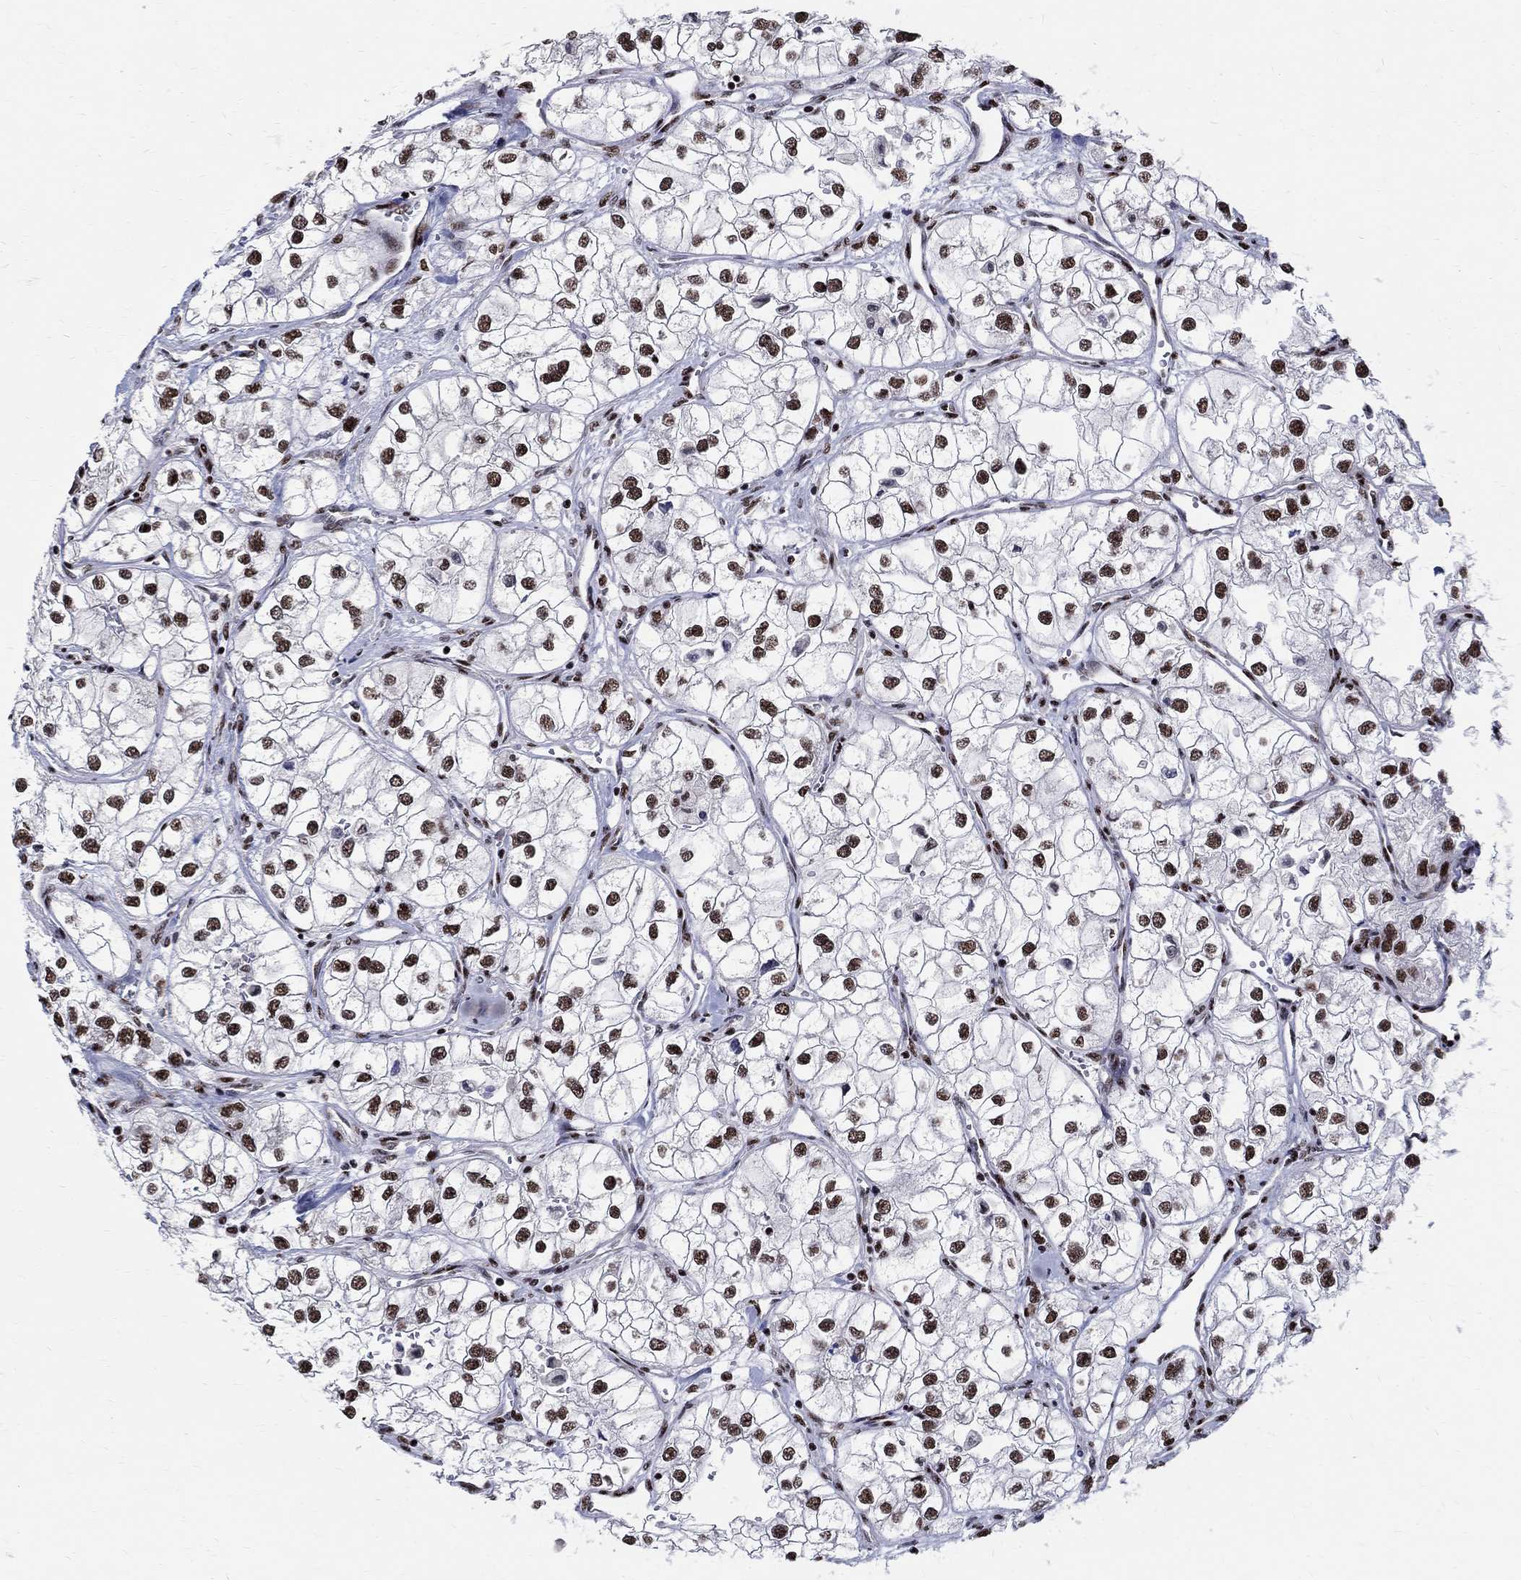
{"staining": {"intensity": "strong", "quantity": ">75%", "location": "nuclear"}, "tissue": "renal cancer", "cell_type": "Tumor cells", "image_type": "cancer", "snomed": [{"axis": "morphology", "description": "Adenocarcinoma, NOS"}, {"axis": "topography", "description": "Kidney"}], "caption": "Tumor cells display high levels of strong nuclear positivity in about >75% of cells in renal cancer. (DAB IHC, brown staining for protein, blue staining for nuclei).", "gene": "FBXO16", "patient": {"sex": "male", "age": 59}}